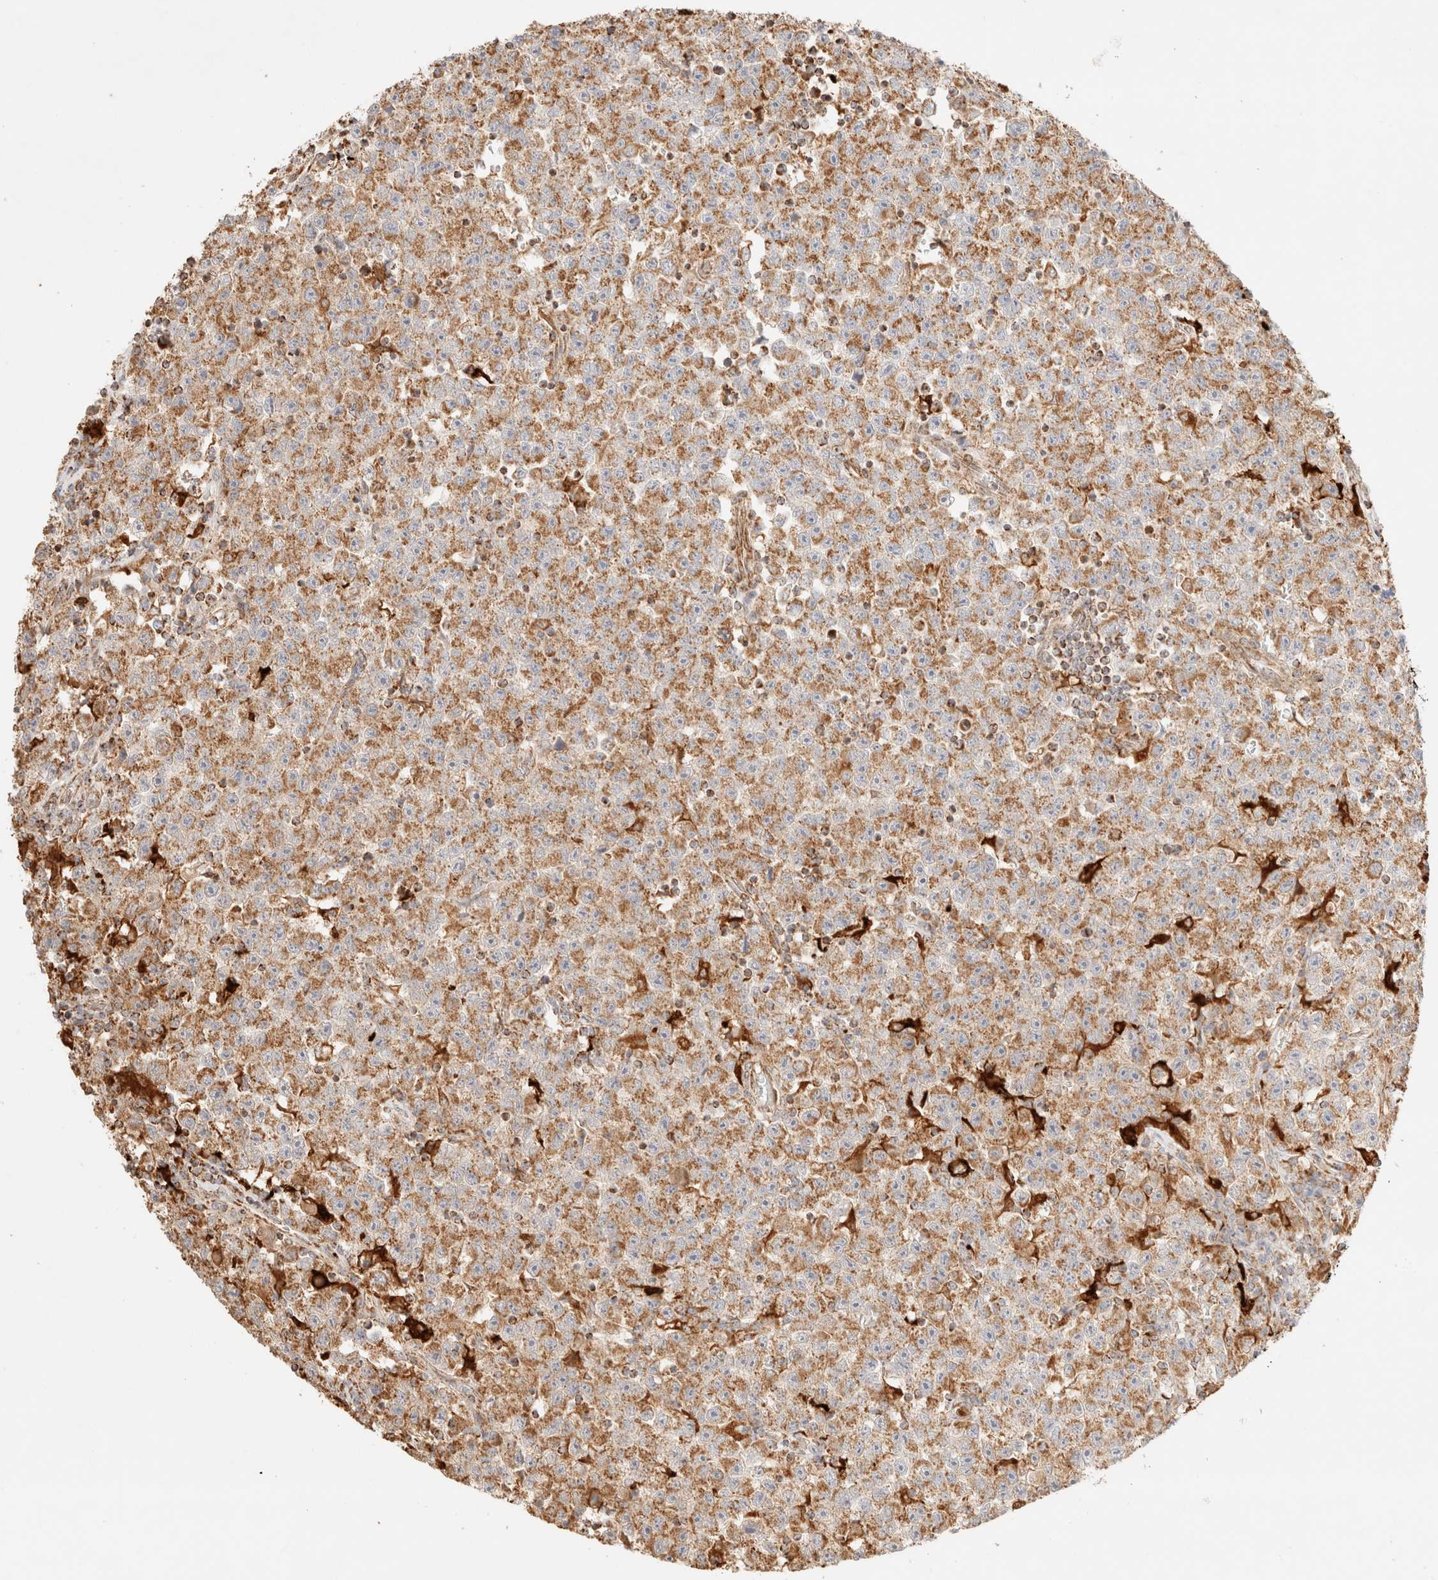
{"staining": {"intensity": "weak", "quantity": ">75%", "location": "cytoplasmic/membranous"}, "tissue": "testis cancer", "cell_type": "Tumor cells", "image_type": "cancer", "snomed": [{"axis": "morphology", "description": "Seminoma, NOS"}, {"axis": "topography", "description": "Testis"}], "caption": "A low amount of weak cytoplasmic/membranous positivity is seen in about >75% of tumor cells in testis seminoma tissue. (brown staining indicates protein expression, while blue staining denotes nuclei).", "gene": "TACO1", "patient": {"sex": "male", "age": 22}}